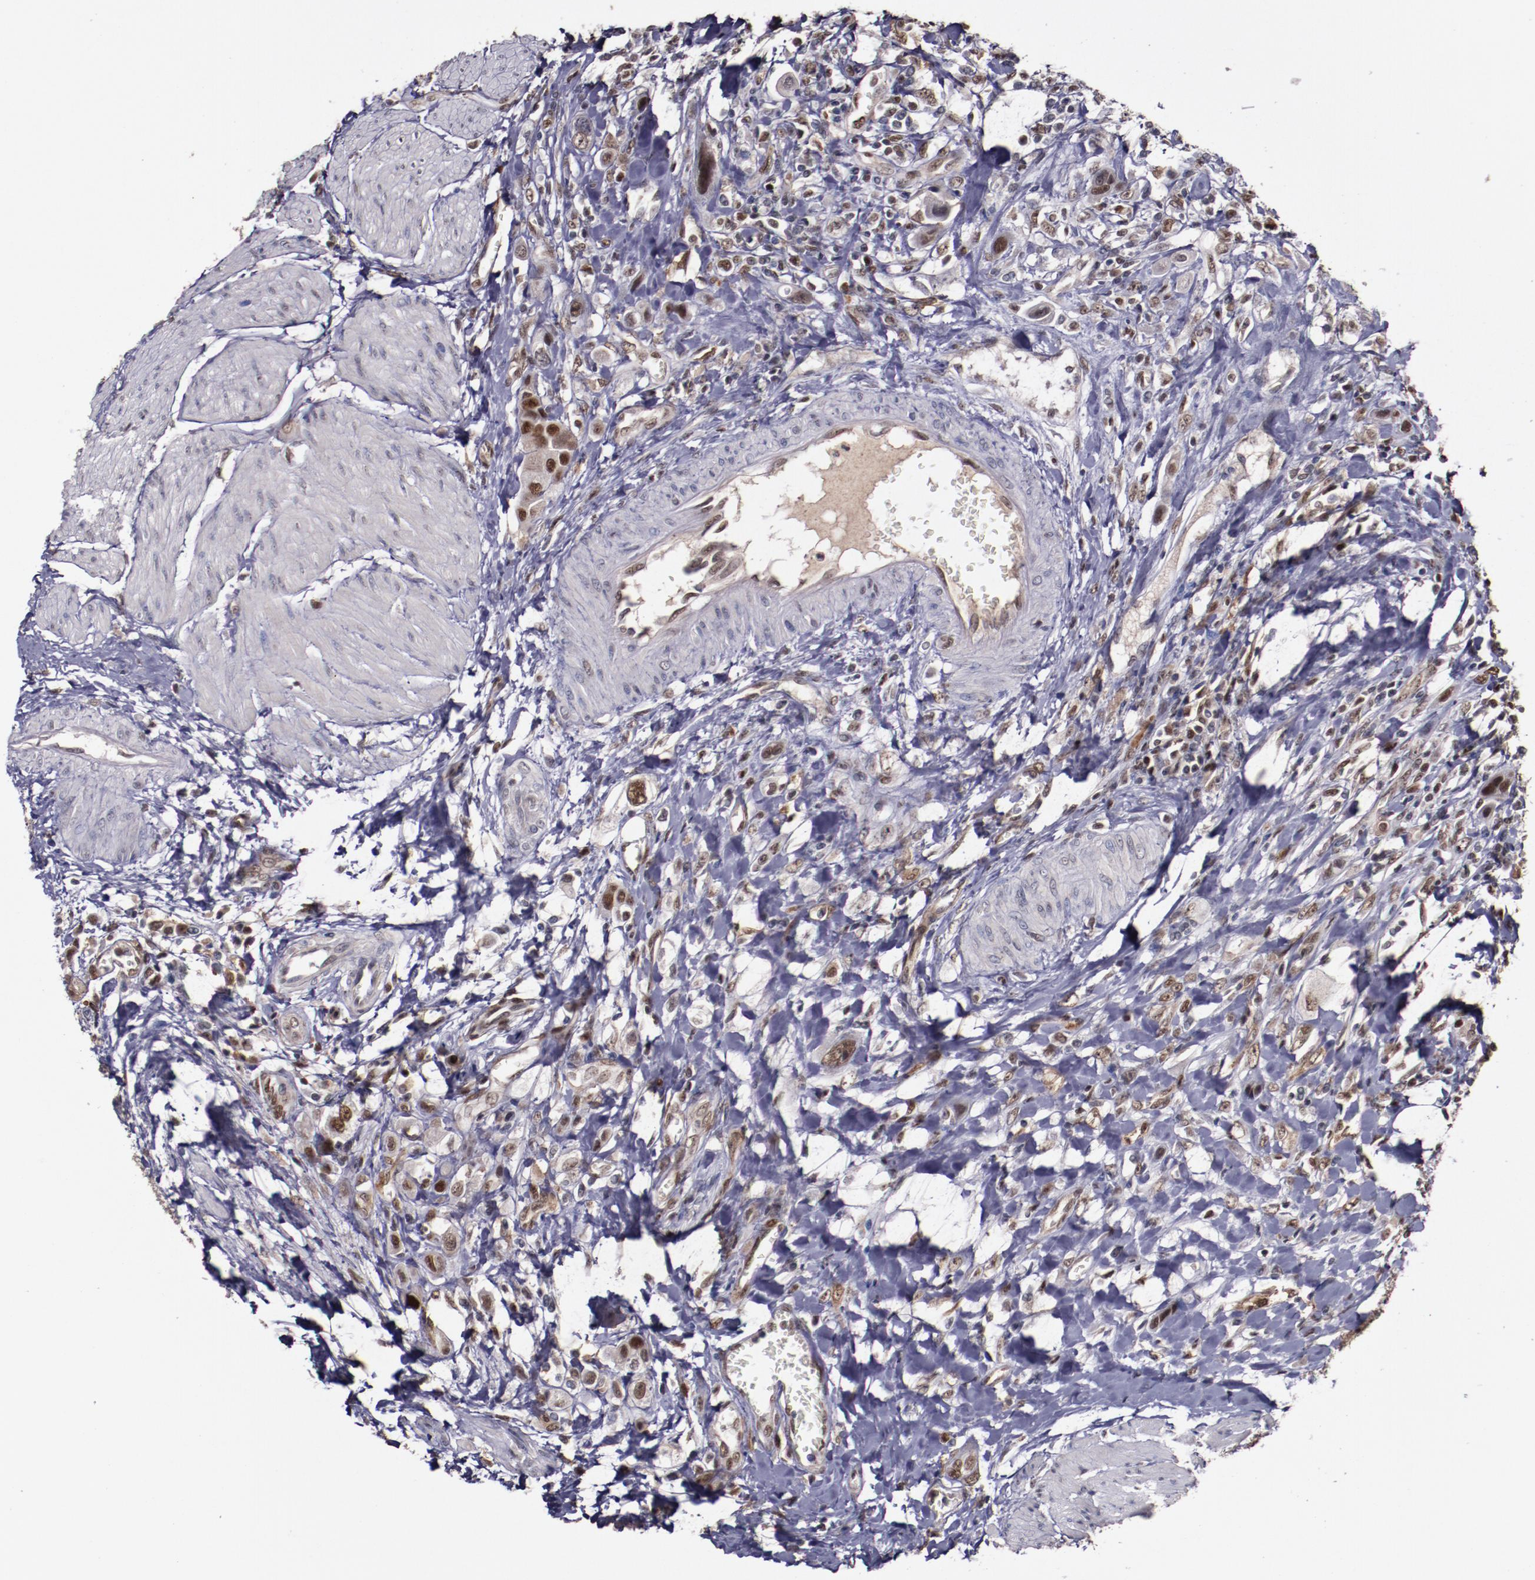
{"staining": {"intensity": "strong", "quantity": ">75%", "location": "cytoplasmic/membranous,nuclear"}, "tissue": "urothelial cancer", "cell_type": "Tumor cells", "image_type": "cancer", "snomed": [{"axis": "morphology", "description": "Urothelial carcinoma, High grade"}, {"axis": "topography", "description": "Urinary bladder"}], "caption": "Tumor cells exhibit high levels of strong cytoplasmic/membranous and nuclear expression in about >75% of cells in human urothelial carcinoma (high-grade).", "gene": "CHEK2", "patient": {"sex": "male", "age": 50}}